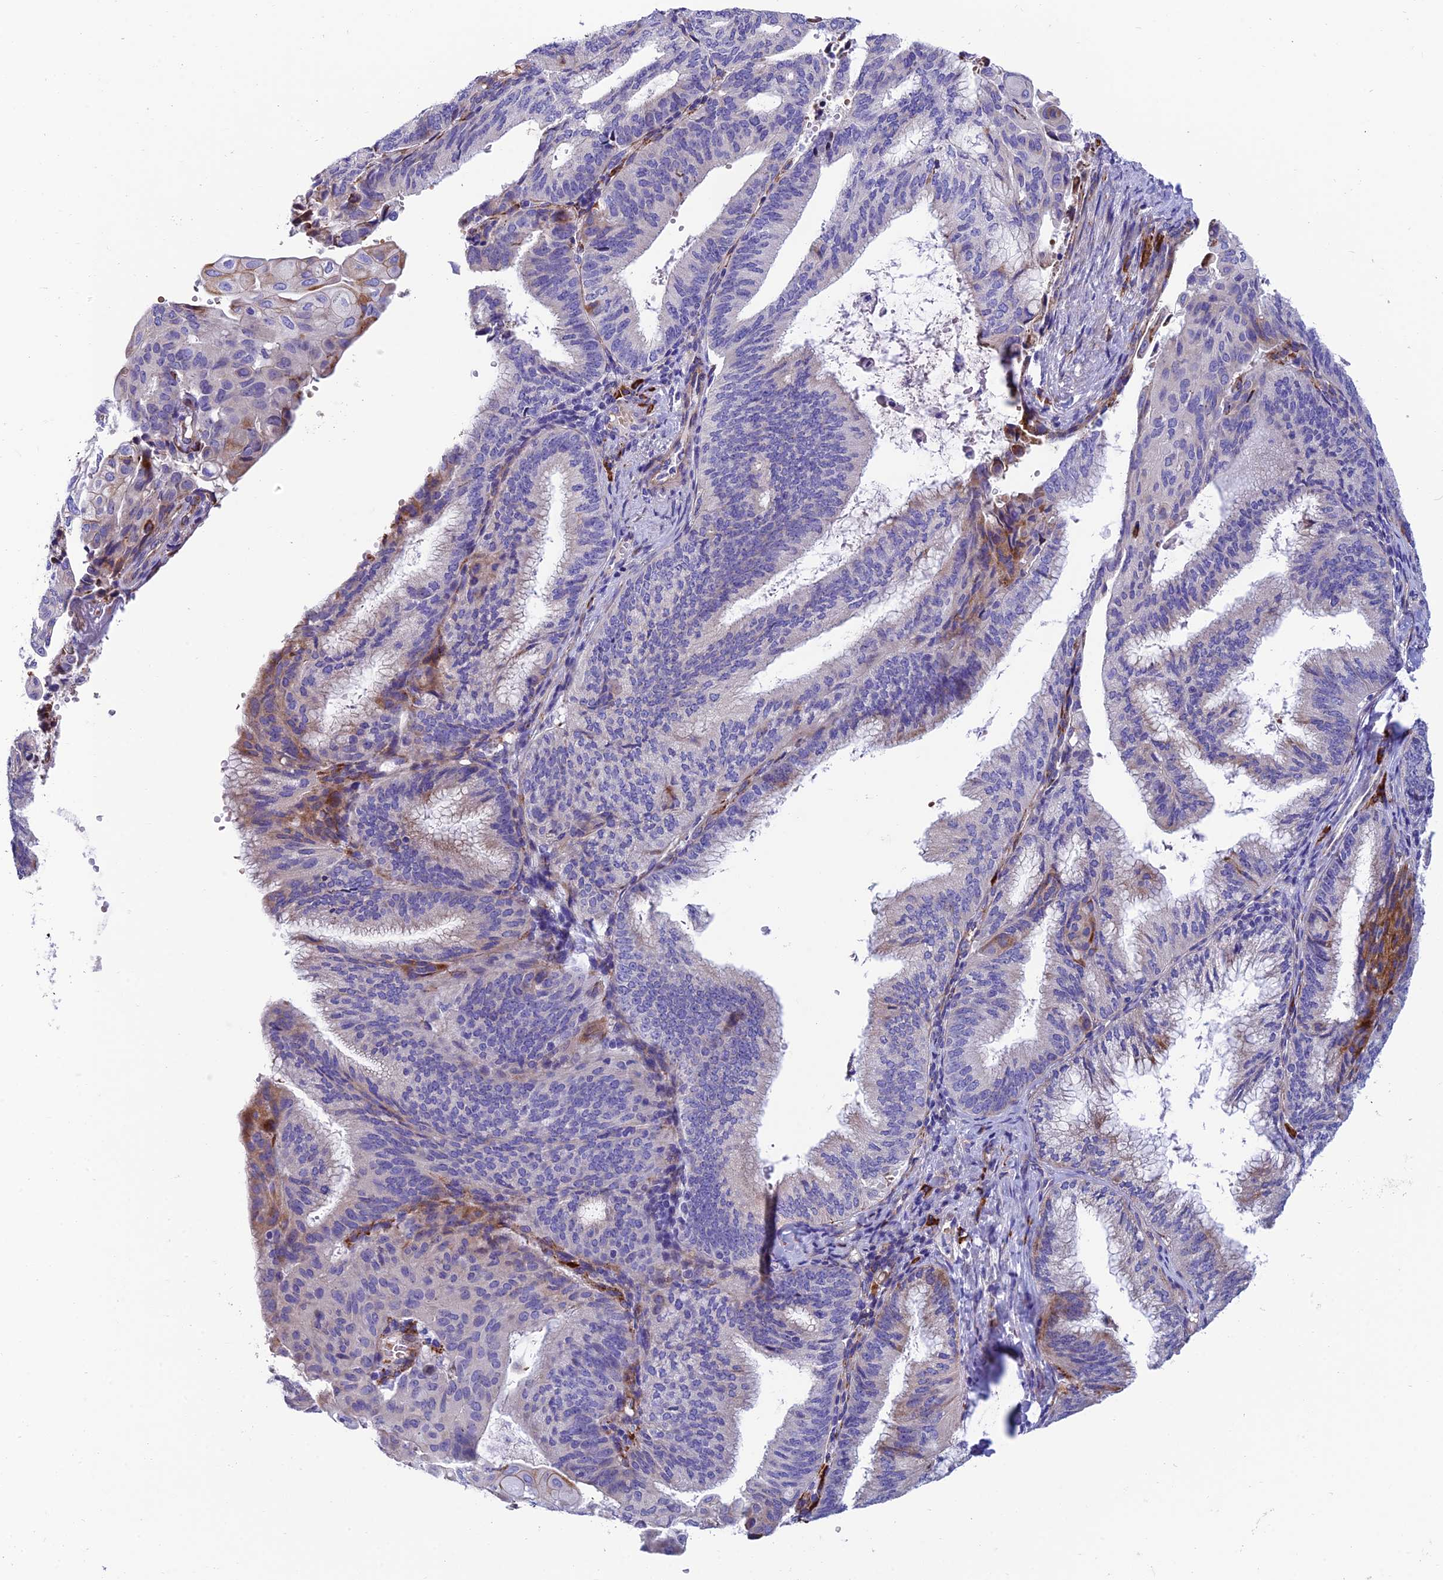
{"staining": {"intensity": "moderate", "quantity": "<25%", "location": "cytoplasmic/membranous"}, "tissue": "endometrial cancer", "cell_type": "Tumor cells", "image_type": "cancer", "snomed": [{"axis": "morphology", "description": "Adenocarcinoma, NOS"}, {"axis": "topography", "description": "Endometrium"}], "caption": "The histopathology image displays staining of endometrial cancer (adenocarcinoma), revealing moderate cytoplasmic/membranous protein expression (brown color) within tumor cells.", "gene": "MACIR", "patient": {"sex": "female", "age": 49}}